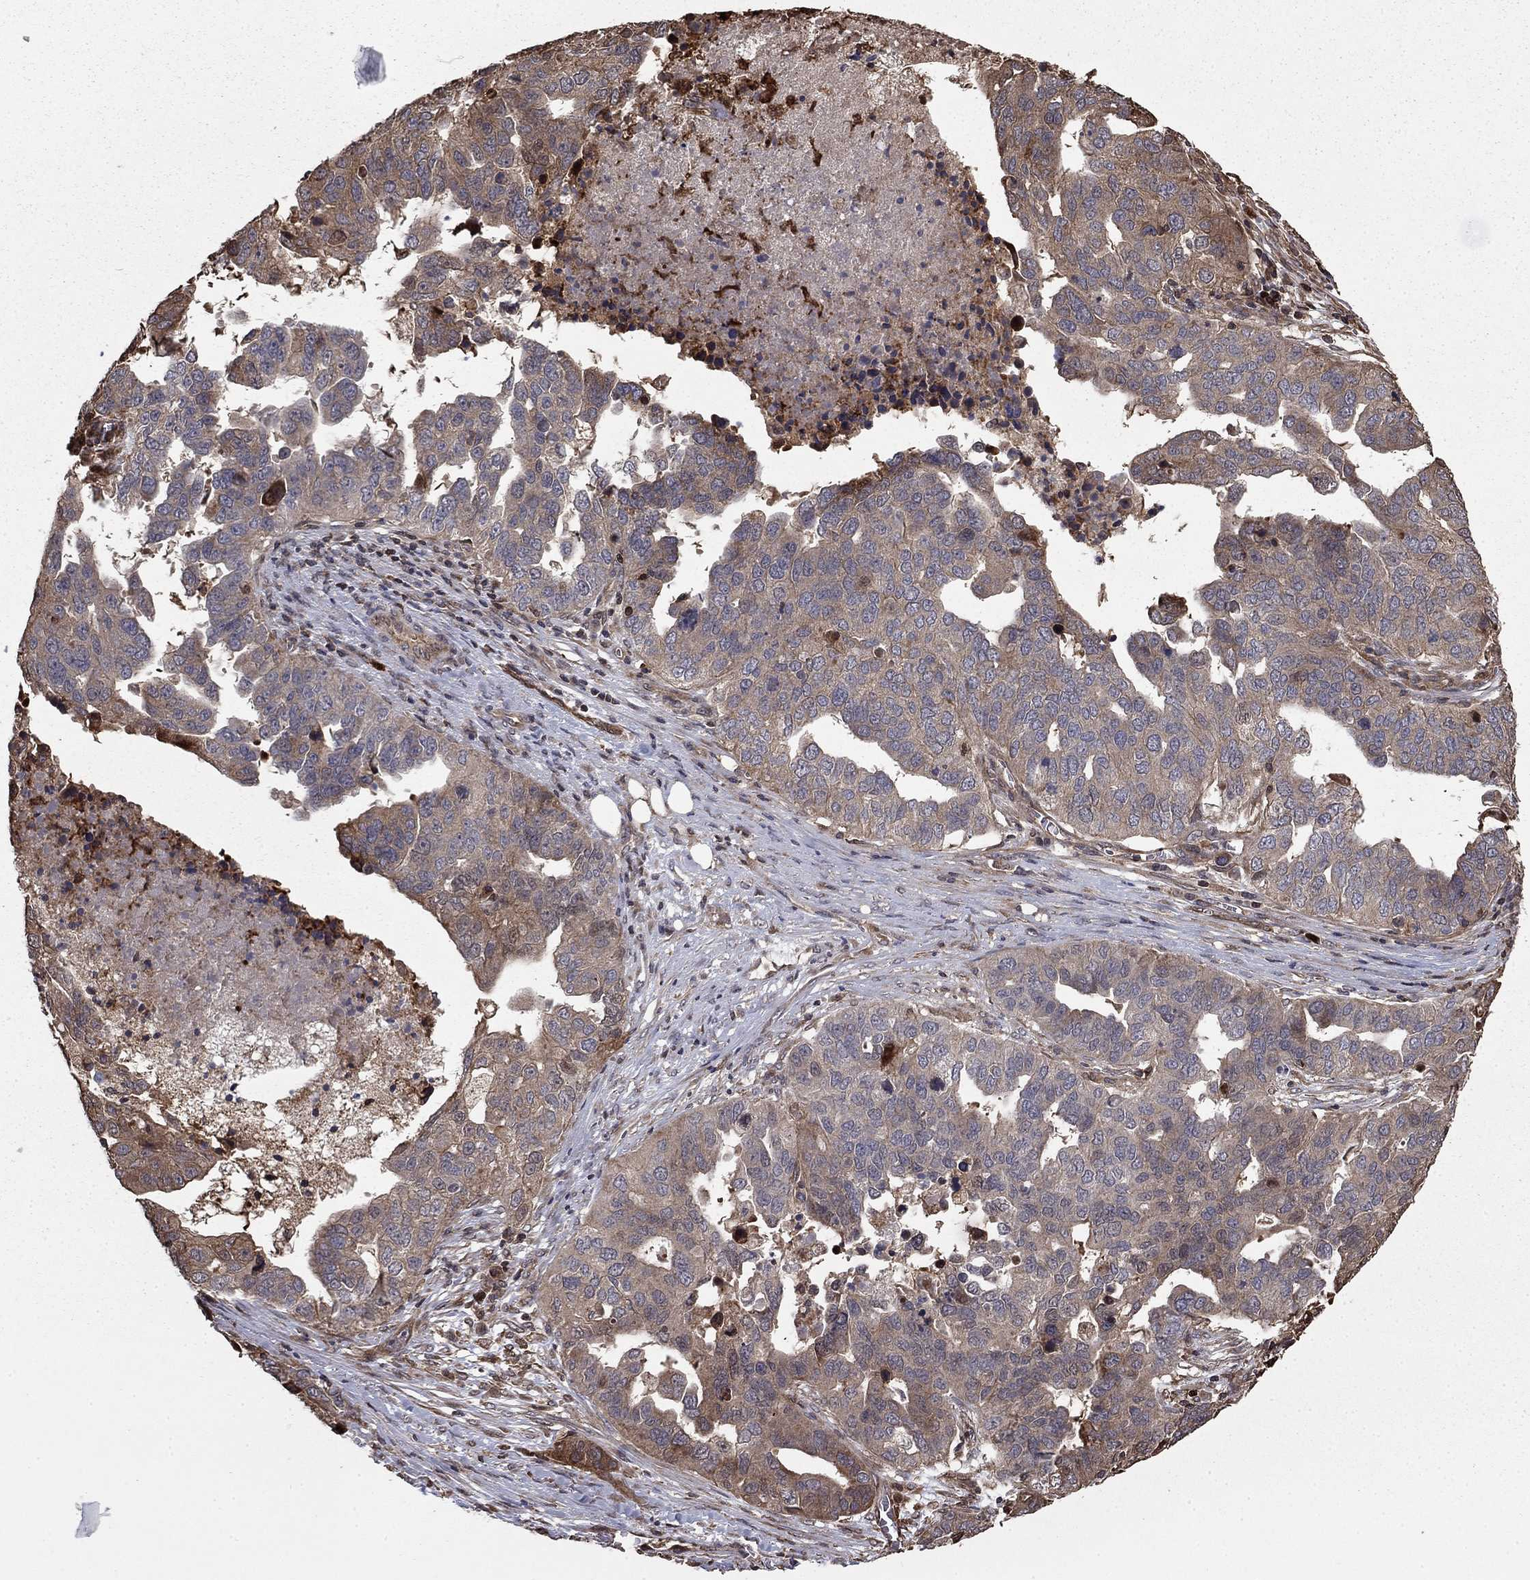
{"staining": {"intensity": "weak", "quantity": "<25%", "location": "cytoplasmic/membranous"}, "tissue": "ovarian cancer", "cell_type": "Tumor cells", "image_type": "cancer", "snomed": [{"axis": "morphology", "description": "Carcinoma, endometroid"}, {"axis": "topography", "description": "Soft tissue"}, {"axis": "topography", "description": "Ovary"}], "caption": "This is an immunohistochemistry micrograph of human ovarian cancer. There is no positivity in tumor cells.", "gene": "GYG1", "patient": {"sex": "female", "age": 52}}